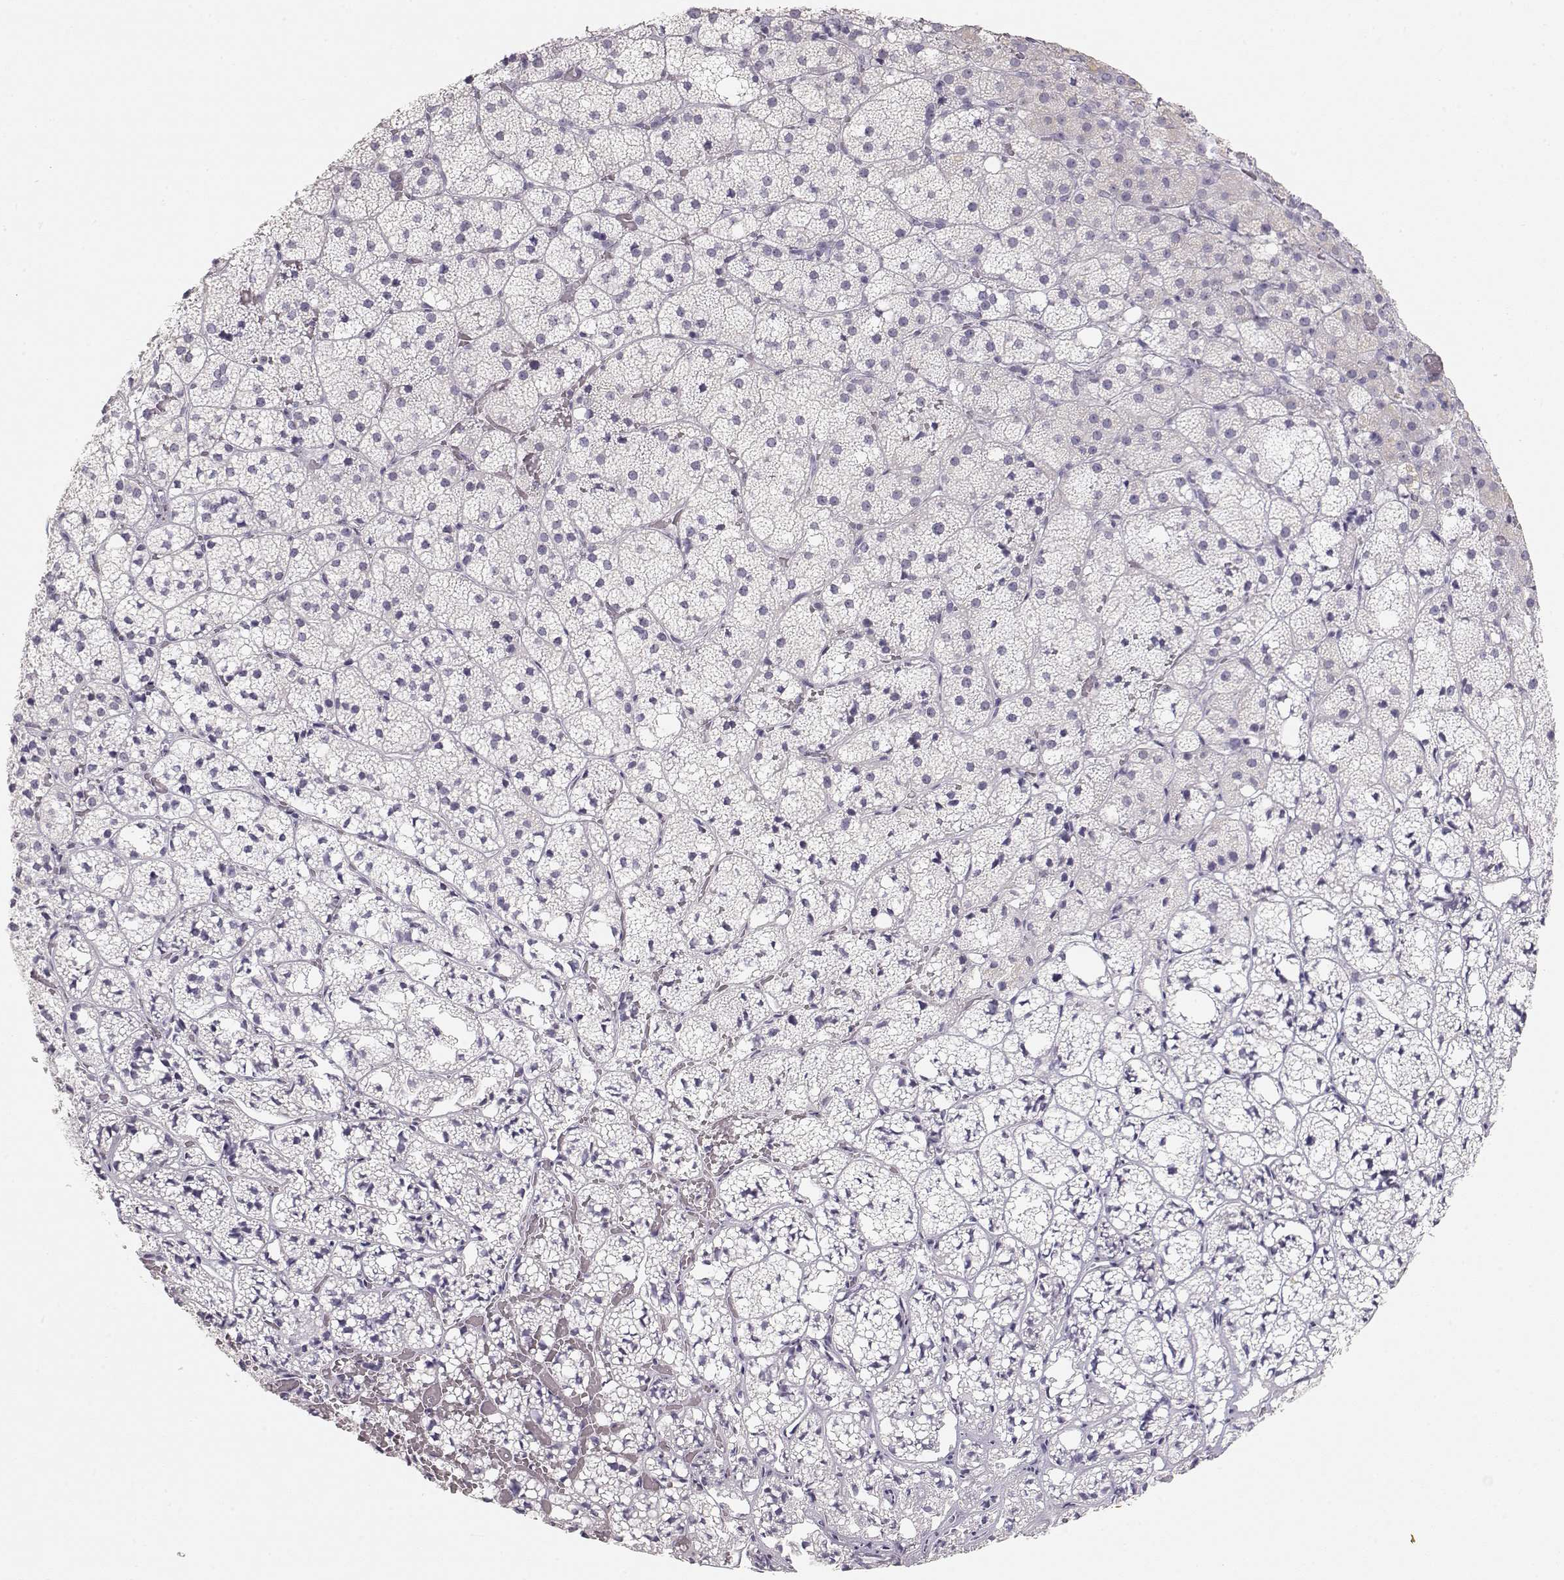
{"staining": {"intensity": "negative", "quantity": "none", "location": "none"}, "tissue": "adrenal gland", "cell_type": "Glandular cells", "image_type": "normal", "snomed": [{"axis": "morphology", "description": "Normal tissue, NOS"}, {"axis": "topography", "description": "Adrenal gland"}], "caption": "This is an immunohistochemistry micrograph of benign human adrenal gland. There is no staining in glandular cells.", "gene": "FAM205A", "patient": {"sex": "male", "age": 53}}